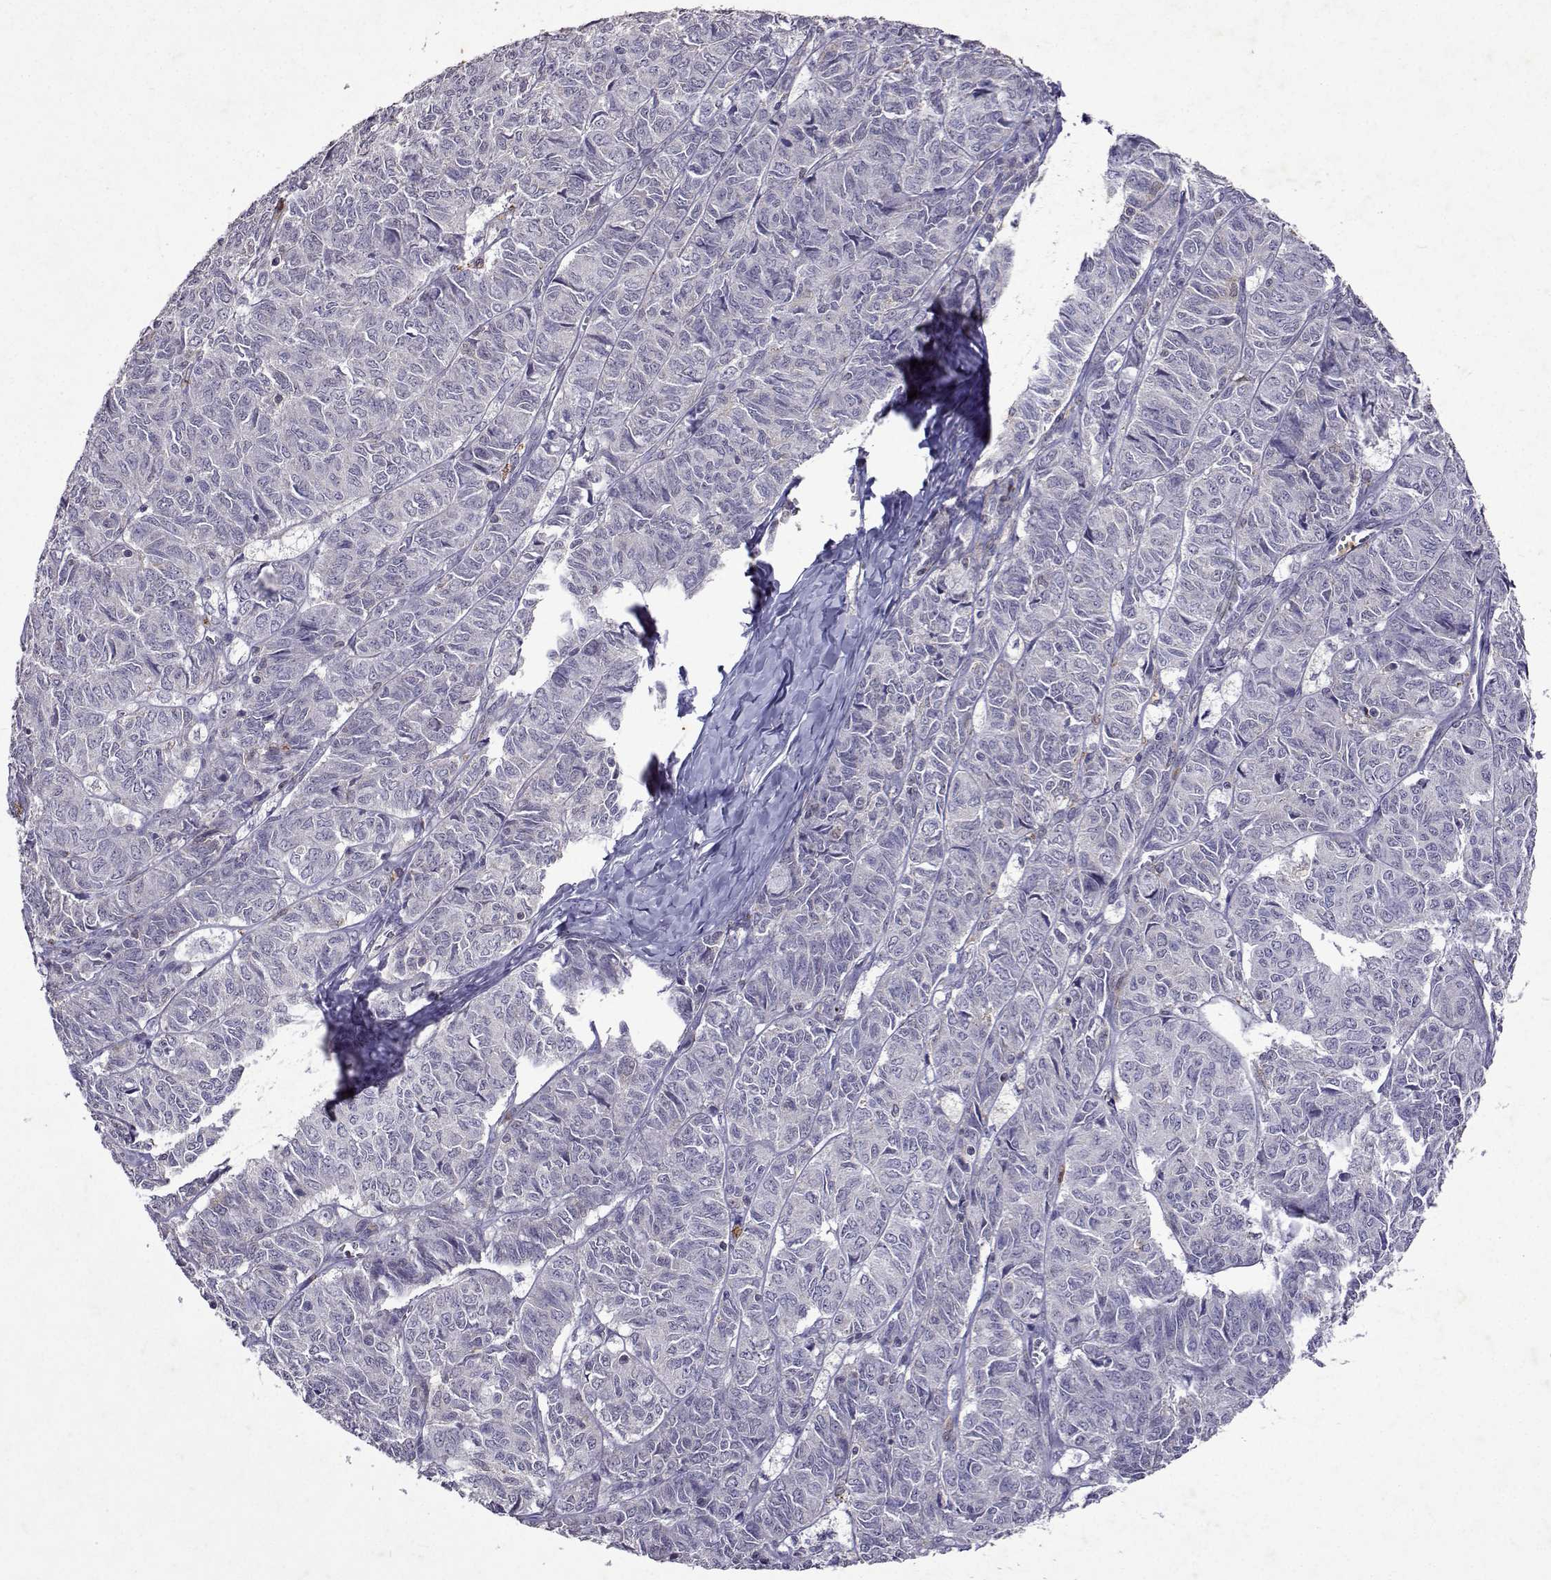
{"staining": {"intensity": "negative", "quantity": "none", "location": "none"}, "tissue": "ovarian cancer", "cell_type": "Tumor cells", "image_type": "cancer", "snomed": [{"axis": "morphology", "description": "Carcinoma, endometroid"}, {"axis": "topography", "description": "Ovary"}], "caption": "Immunohistochemistry image of neoplastic tissue: human endometroid carcinoma (ovarian) stained with DAB (3,3'-diaminobenzidine) demonstrates no significant protein staining in tumor cells.", "gene": "APAF1", "patient": {"sex": "female", "age": 80}}